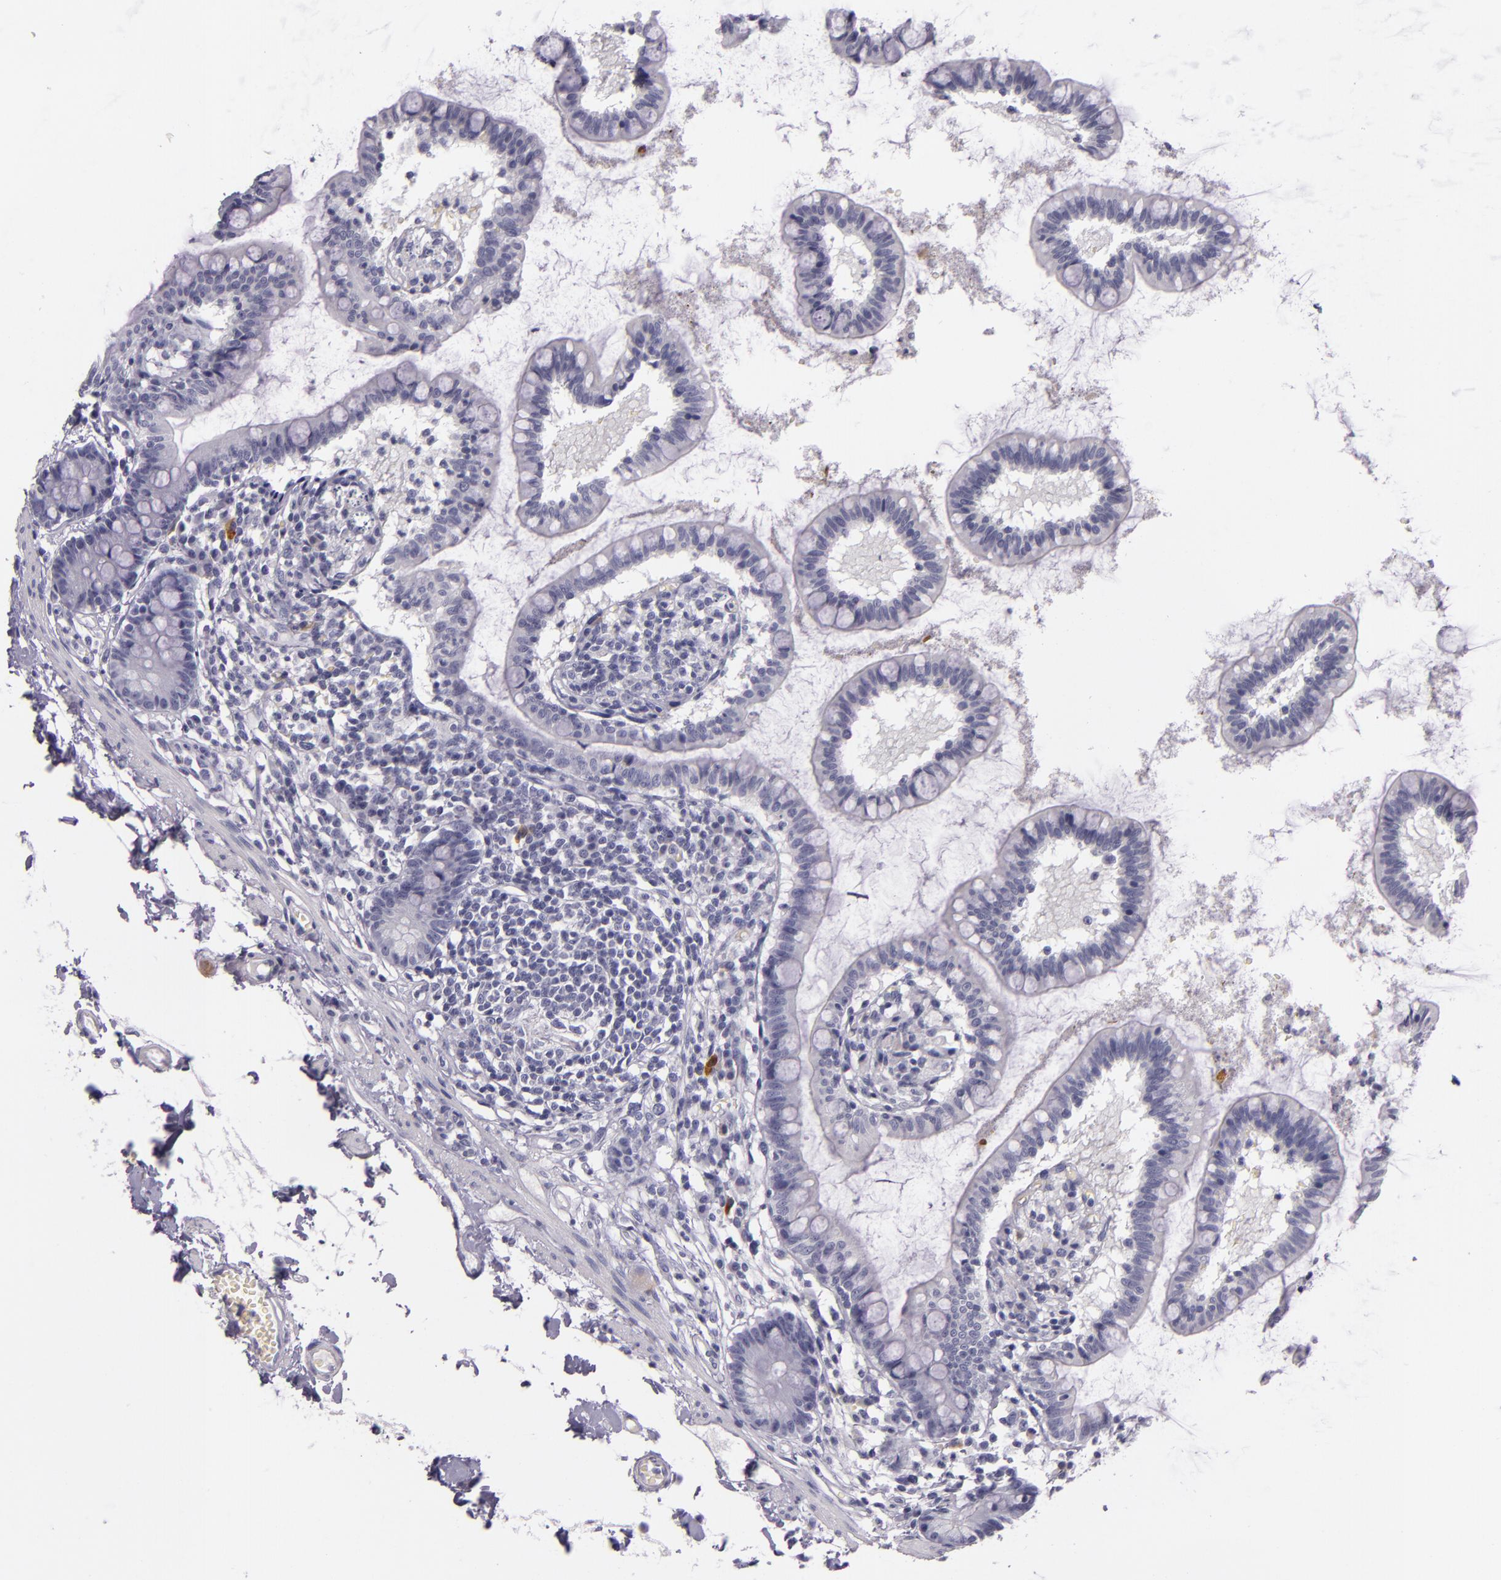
{"staining": {"intensity": "negative", "quantity": "none", "location": "none"}, "tissue": "small intestine", "cell_type": "Glandular cells", "image_type": "normal", "snomed": [{"axis": "morphology", "description": "Normal tissue, NOS"}, {"axis": "topography", "description": "Small intestine"}], "caption": "The immunohistochemistry (IHC) image has no significant positivity in glandular cells of small intestine. (Immunohistochemistry, brightfield microscopy, high magnification).", "gene": "INA", "patient": {"sex": "female", "age": 61}}